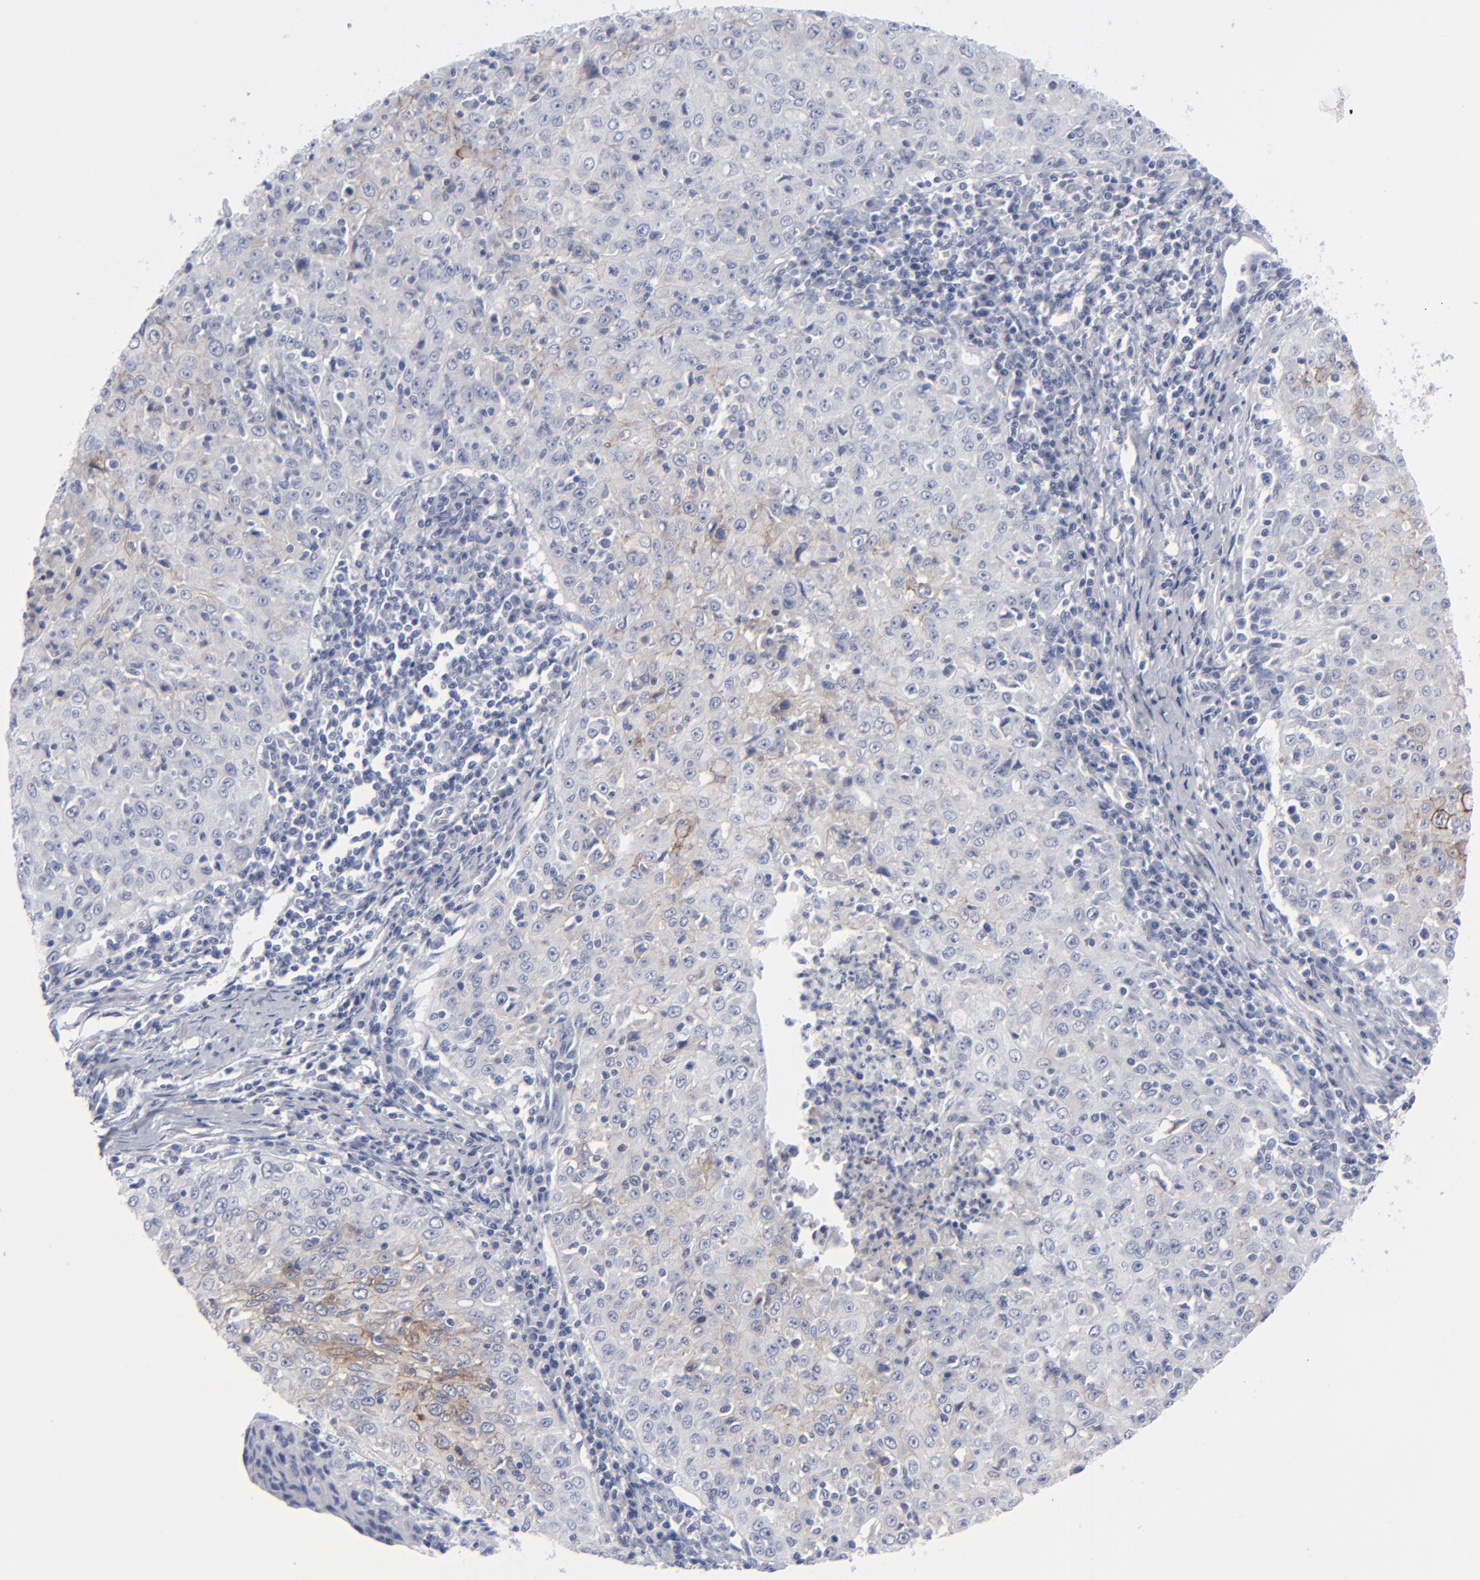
{"staining": {"intensity": "moderate", "quantity": "25%-75%", "location": "cytoplasmic/membranous"}, "tissue": "cervical cancer", "cell_type": "Tumor cells", "image_type": "cancer", "snomed": [{"axis": "morphology", "description": "Squamous cell carcinoma, NOS"}, {"axis": "topography", "description": "Cervix"}], "caption": "DAB immunohistochemical staining of squamous cell carcinoma (cervical) reveals moderate cytoplasmic/membranous protein staining in approximately 25%-75% of tumor cells.", "gene": "MSLN", "patient": {"sex": "female", "age": 27}}